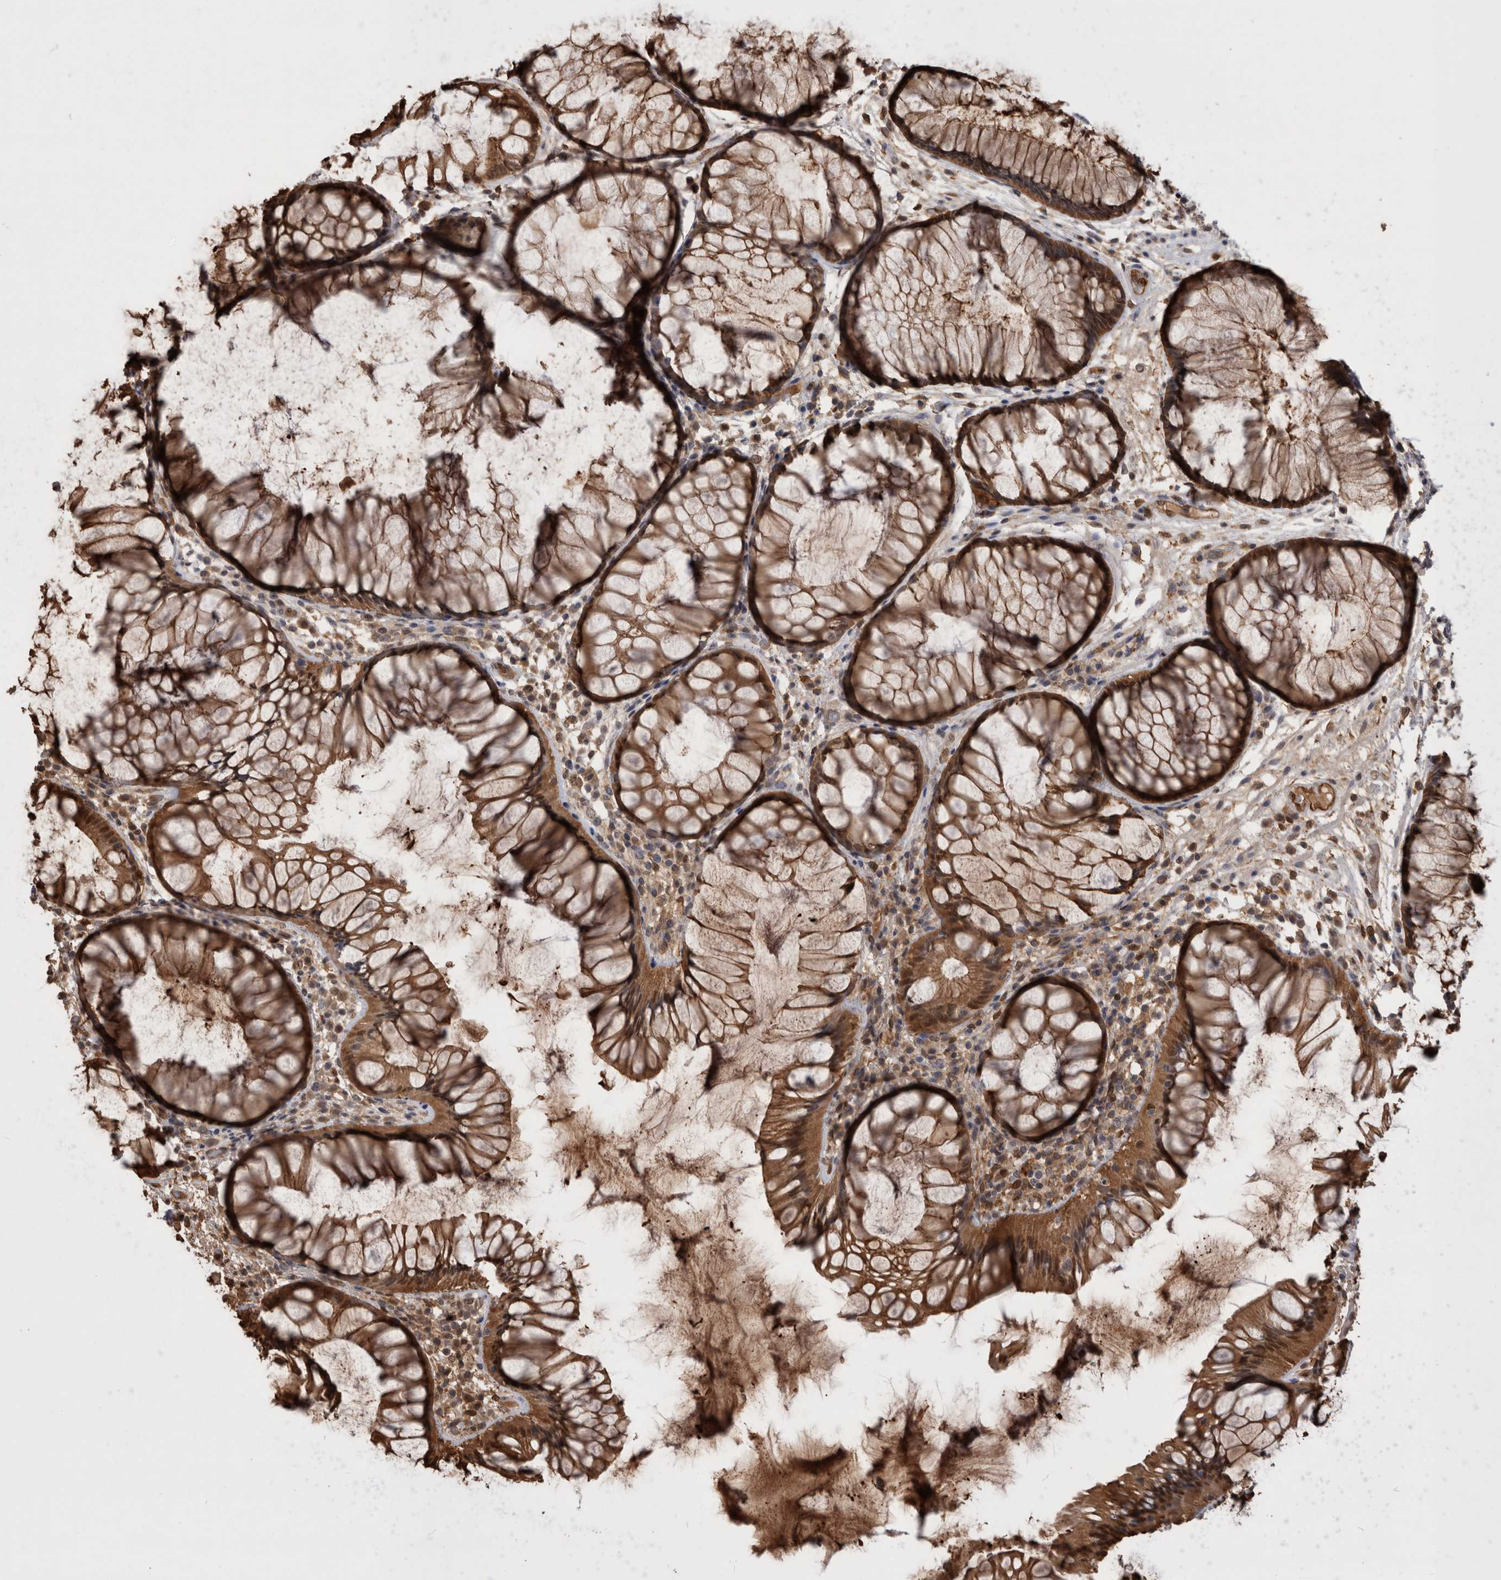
{"staining": {"intensity": "strong", "quantity": ">75%", "location": "cytoplasmic/membranous,nuclear"}, "tissue": "rectum", "cell_type": "Glandular cells", "image_type": "normal", "snomed": [{"axis": "morphology", "description": "Normal tissue, NOS"}, {"axis": "topography", "description": "Rectum"}], "caption": "The immunohistochemical stain labels strong cytoplasmic/membranous,nuclear staining in glandular cells of normal rectum. The protein of interest is shown in brown color, while the nuclei are stained blue.", "gene": "LXN", "patient": {"sex": "male", "age": 51}}